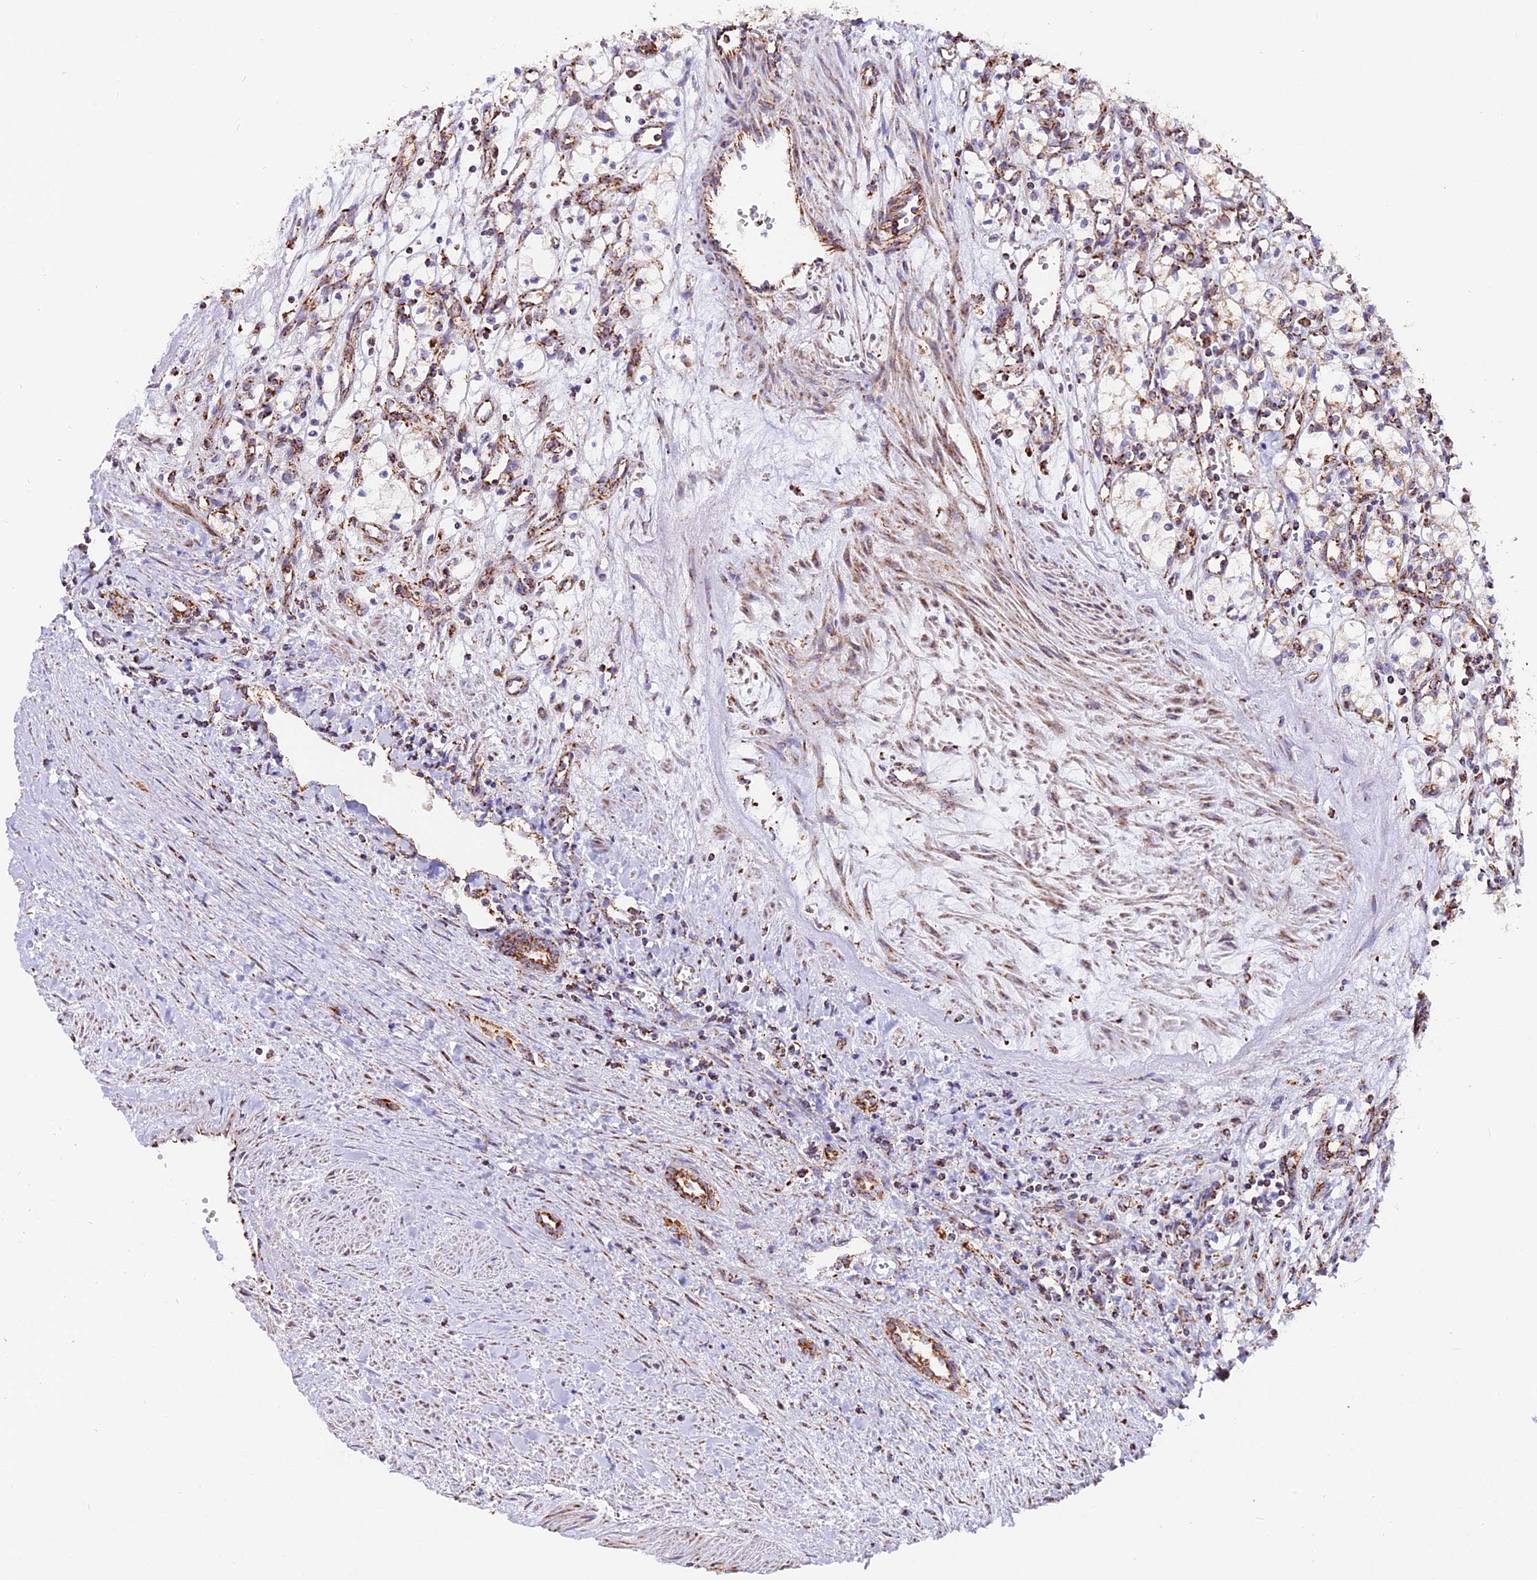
{"staining": {"intensity": "moderate", "quantity": "25%-75%", "location": "cytoplasmic/membranous"}, "tissue": "renal cancer", "cell_type": "Tumor cells", "image_type": "cancer", "snomed": [{"axis": "morphology", "description": "Adenocarcinoma, NOS"}, {"axis": "topography", "description": "Kidney"}], "caption": "Renal cancer (adenocarcinoma) stained with IHC exhibits moderate cytoplasmic/membranous positivity in about 25%-75% of tumor cells.", "gene": "NDUFA8", "patient": {"sex": "male", "age": 59}}